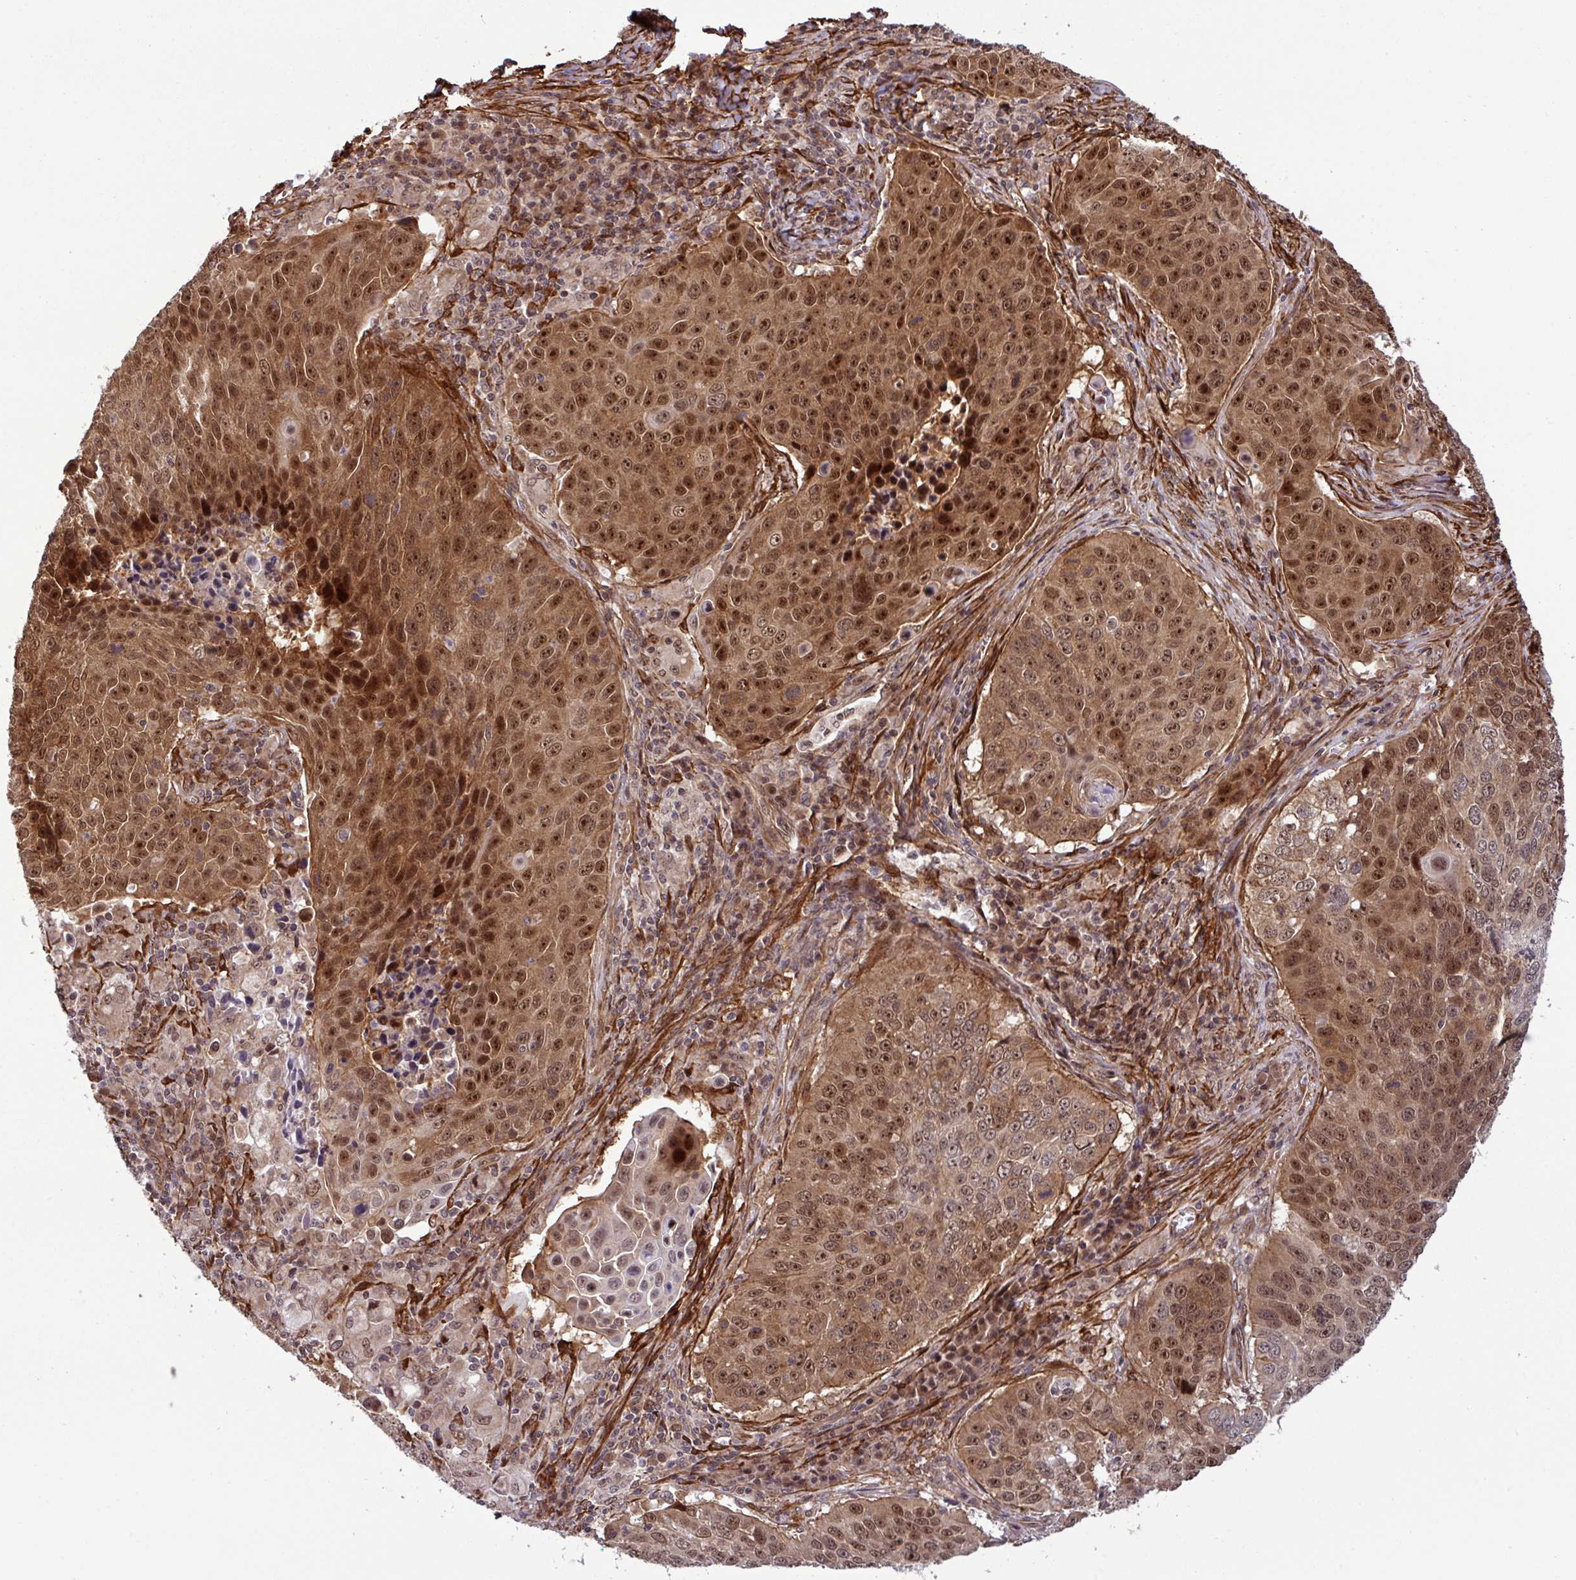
{"staining": {"intensity": "moderate", "quantity": ">75%", "location": "cytoplasmic/membranous,nuclear"}, "tissue": "lung cancer", "cell_type": "Tumor cells", "image_type": "cancer", "snomed": [{"axis": "morphology", "description": "Squamous cell carcinoma, NOS"}, {"axis": "topography", "description": "Lung"}], "caption": "Squamous cell carcinoma (lung) was stained to show a protein in brown. There is medium levels of moderate cytoplasmic/membranous and nuclear staining in about >75% of tumor cells.", "gene": "C7orf50", "patient": {"sex": "male", "age": 78}}